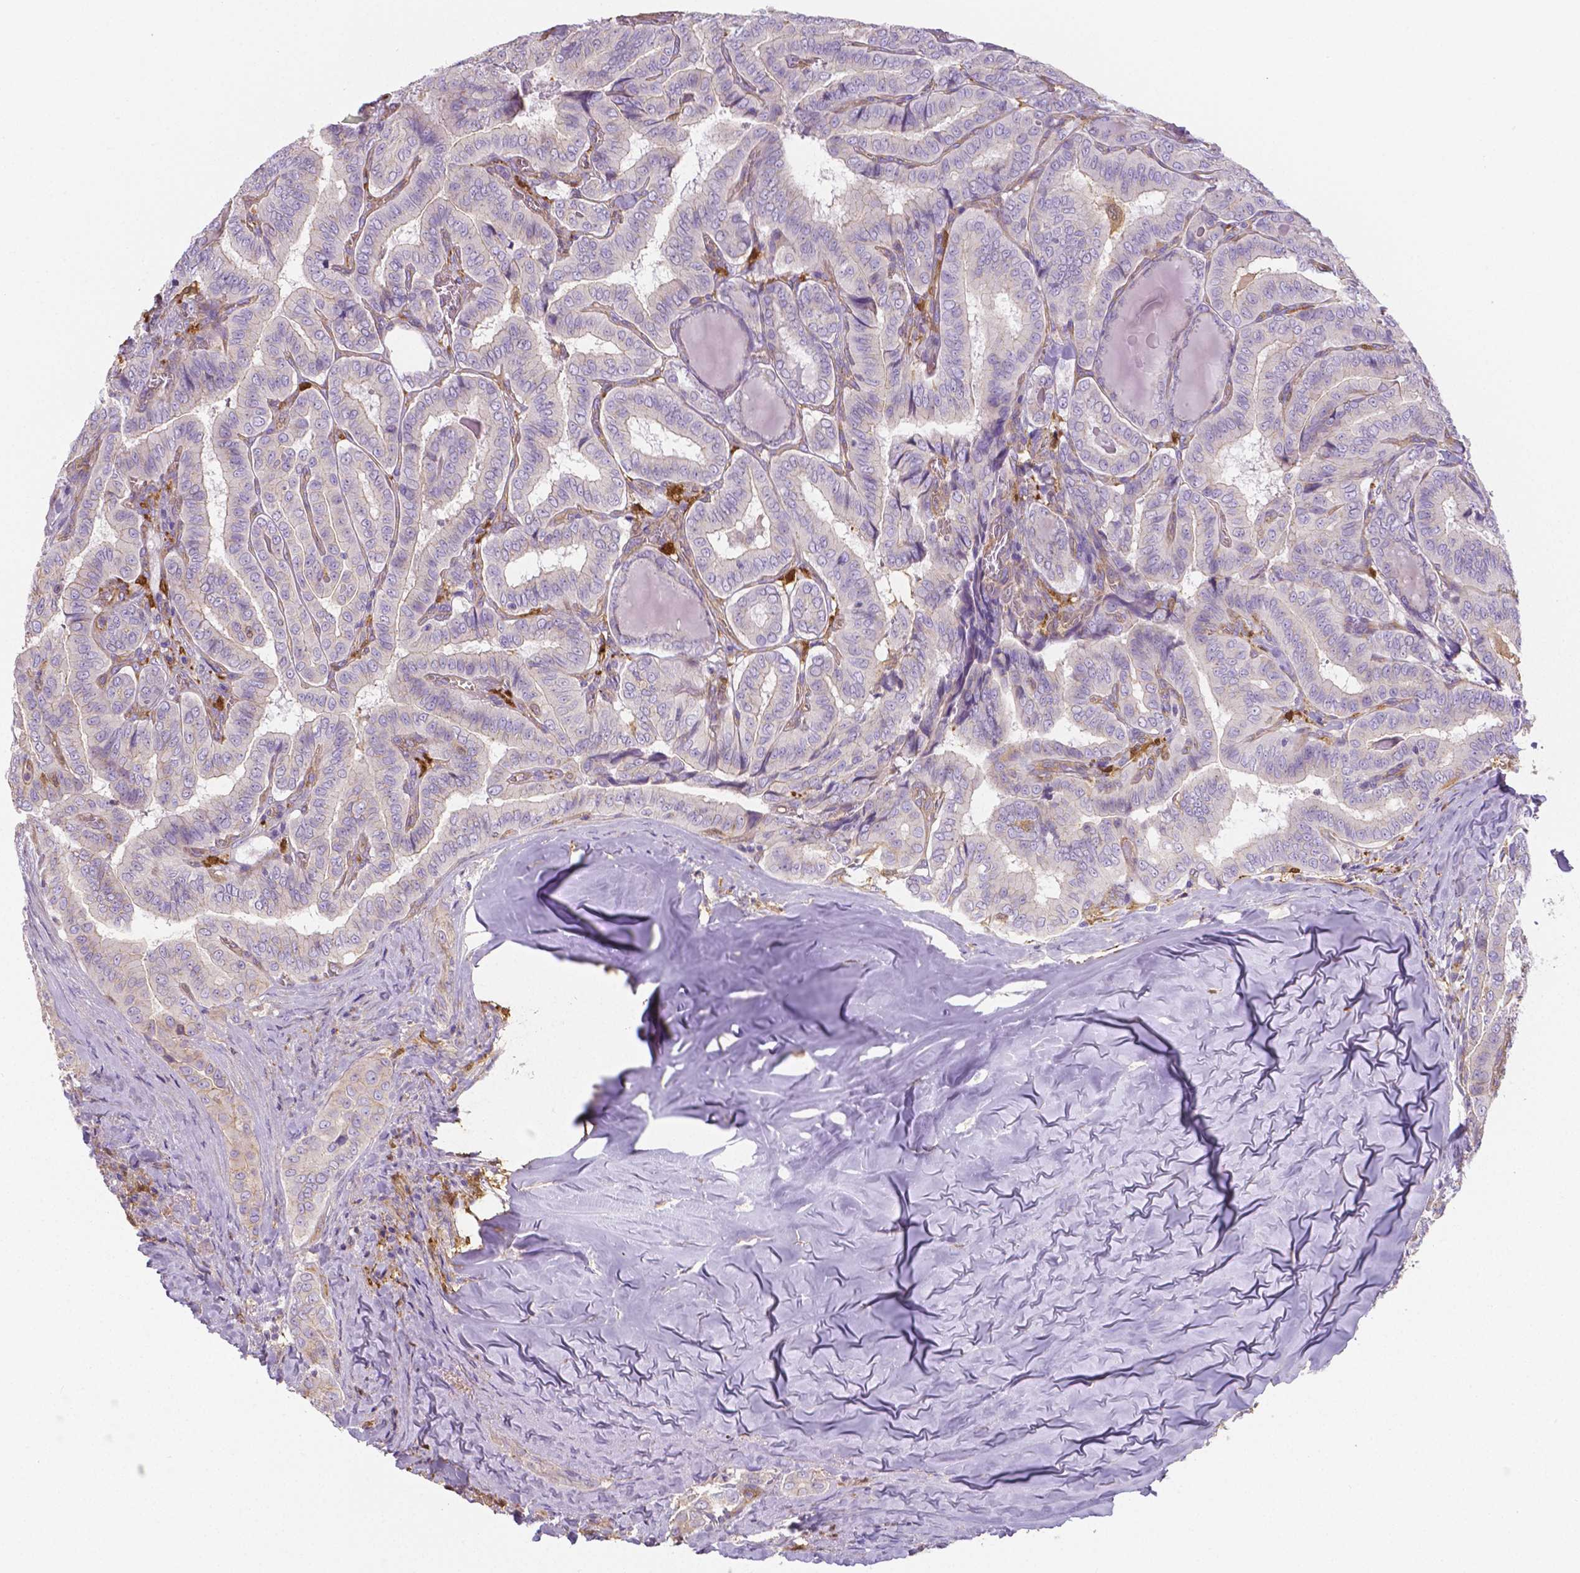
{"staining": {"intensity": "negative", "quantity": "none", "location": "none"}, "tissue": "thyroid cancer", "cell_type": "Tumor cells", "image_type": "cancer", "snomed": [{"axis": "morphology", "description": "Papillary adenocarcinoma, NOS"}, {"axis": "morphology", "description": "Papillary adenoma metastatic"}, {"axis": "topography", "description": "Thyroid gland"}], "caption": "A high-resolution micrograph shows immunohistochemistry (IHC) staining of thyroid cancer (papillary adenoma metastatic), which displays no significant positivity in tumor cells.", "gene": "CRMP1", "patient": {"sex": "female", "age": 50}}